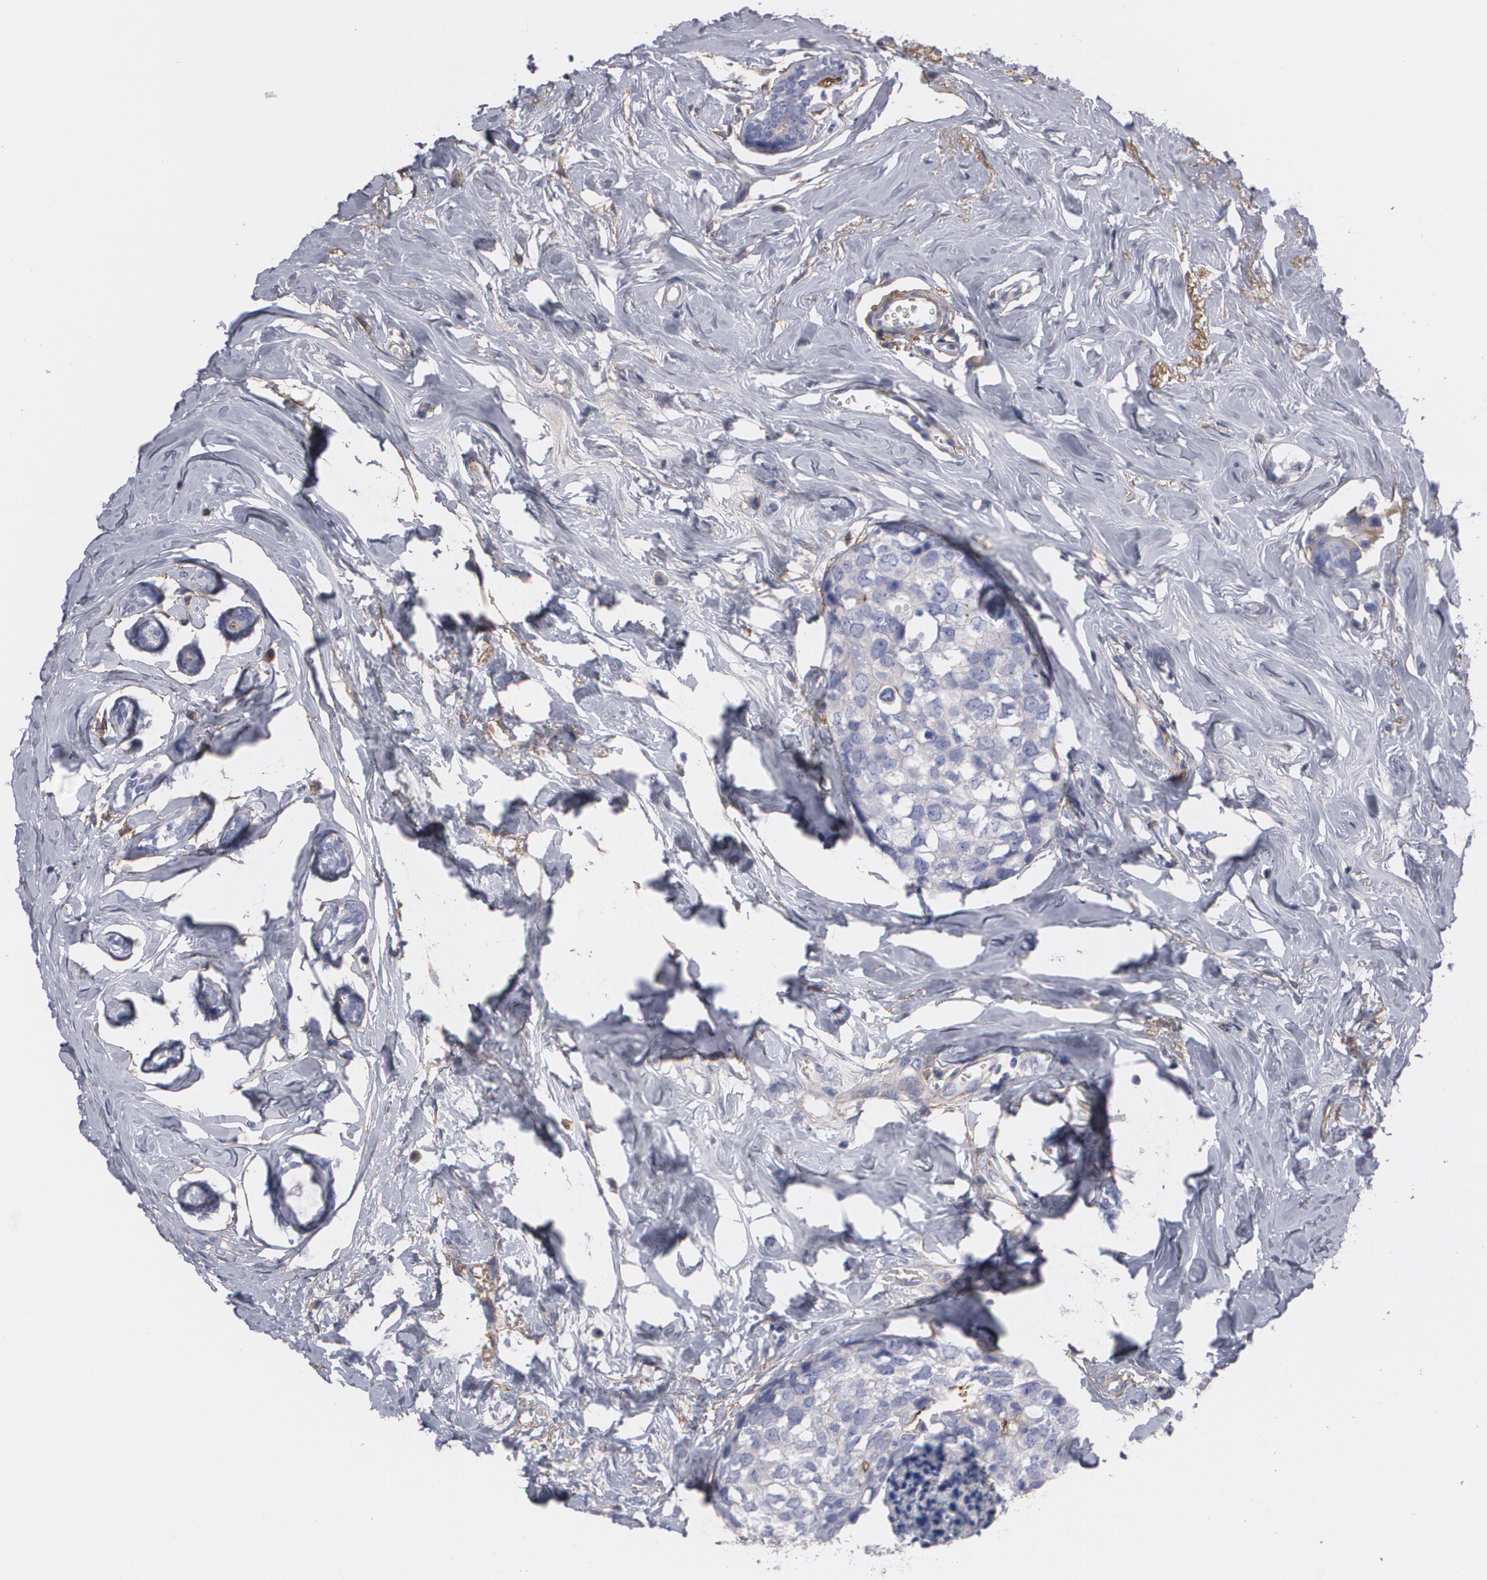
{"staining": {"intensity": "negative", "quantity": "none", "location": "none"}, "tissue": "breast cancer", "cell_type": "Tumor cells", "image_type": "cancer", "snomed": [{"axis": "morphology", "description": "Normal tissue, NOS"}, {"axis": "morphology", "description": "Duct carcinoma"}, {"axis": "topography", "description": "Breast"}], "caption": "IHC photomicrograph of neoplastic tissue: human breast cancer stained with DAB (3,3'-diaminobenzidine) exhibits no significant protein staining in tumor cells.", "gene": "FBLN1", "patient": {"sex": "female", "age": 50}}